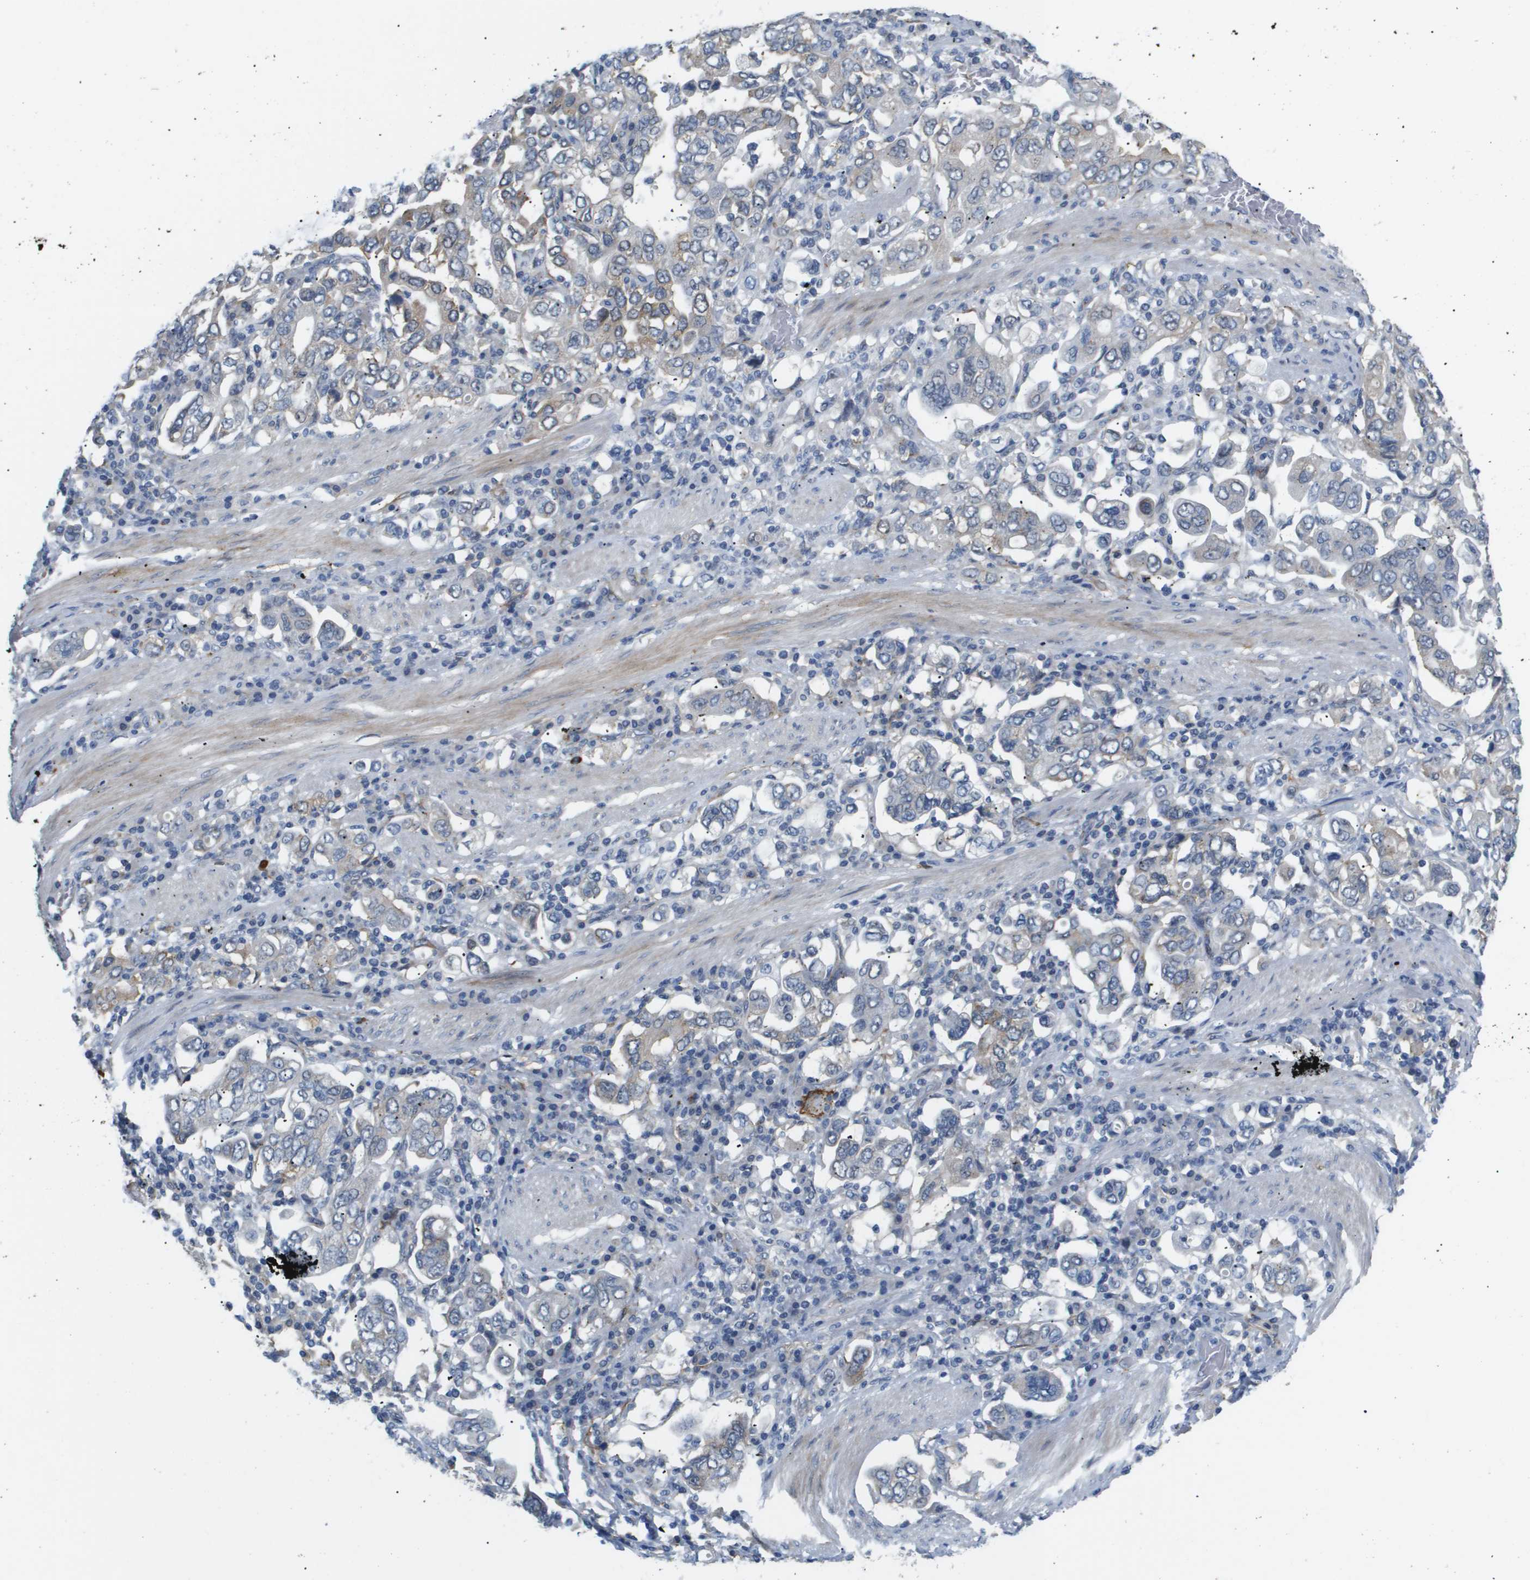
{"staining": {"intensity": "weak", "quantity": "<25%", "location": "cytoplasmic/membranous"}, "tissue": "stomach cancer", "cell_type": "Tumor cells", "image_type": "cancer", "snomed": [{"axis": "morphology", "description": "Adenocarcinoma, NOS"}, {"axis": "topography", "description": "Stomach, upper"}], "caption": "Immunohistochemical staining of human stomach adenocarcinoma displays no significant expression in tumor cells.", "gene": "OTUD5", "patient": {"sex": "male", "age": 62}}